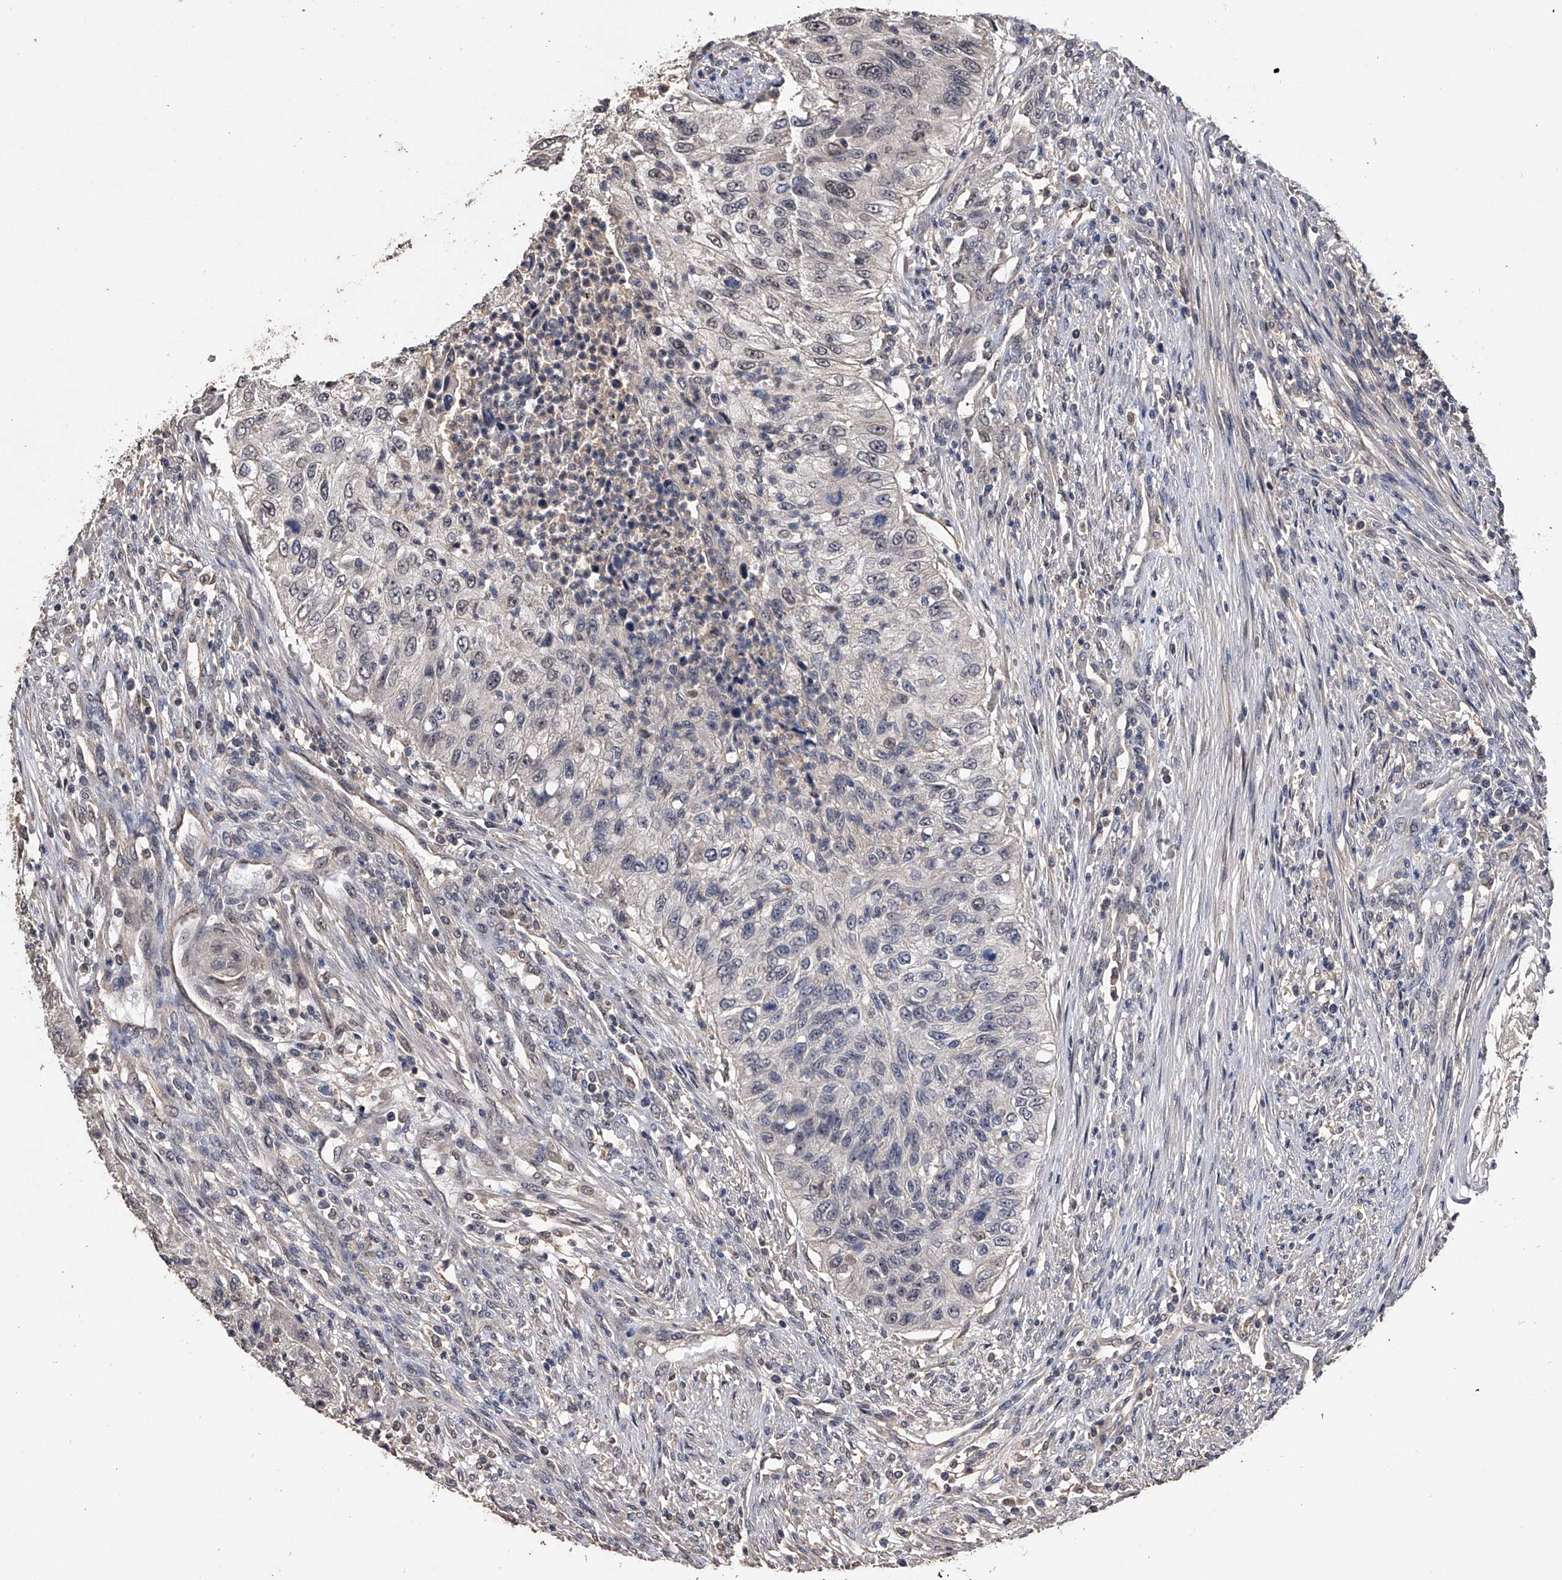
{"staining": {"intensity": "negative", "quantity": "none", "location": "none"}, "tissue": "urothelial cancer", "cell_type": "Tumor cells", "image_type": "cancer", "snomed": [{"axis": "morphology", "description": "Urothelial carcinoma, High grade"}, {"axis": "topography", "description": "Urinary bladder"}], "caption": "High-grade urothelial carcinoma was stained to show a protein in brown. There is no significant positivity in tumor cells.", "gene": "EFCAB7", "patient": {"sex": "female", "age": 60}}